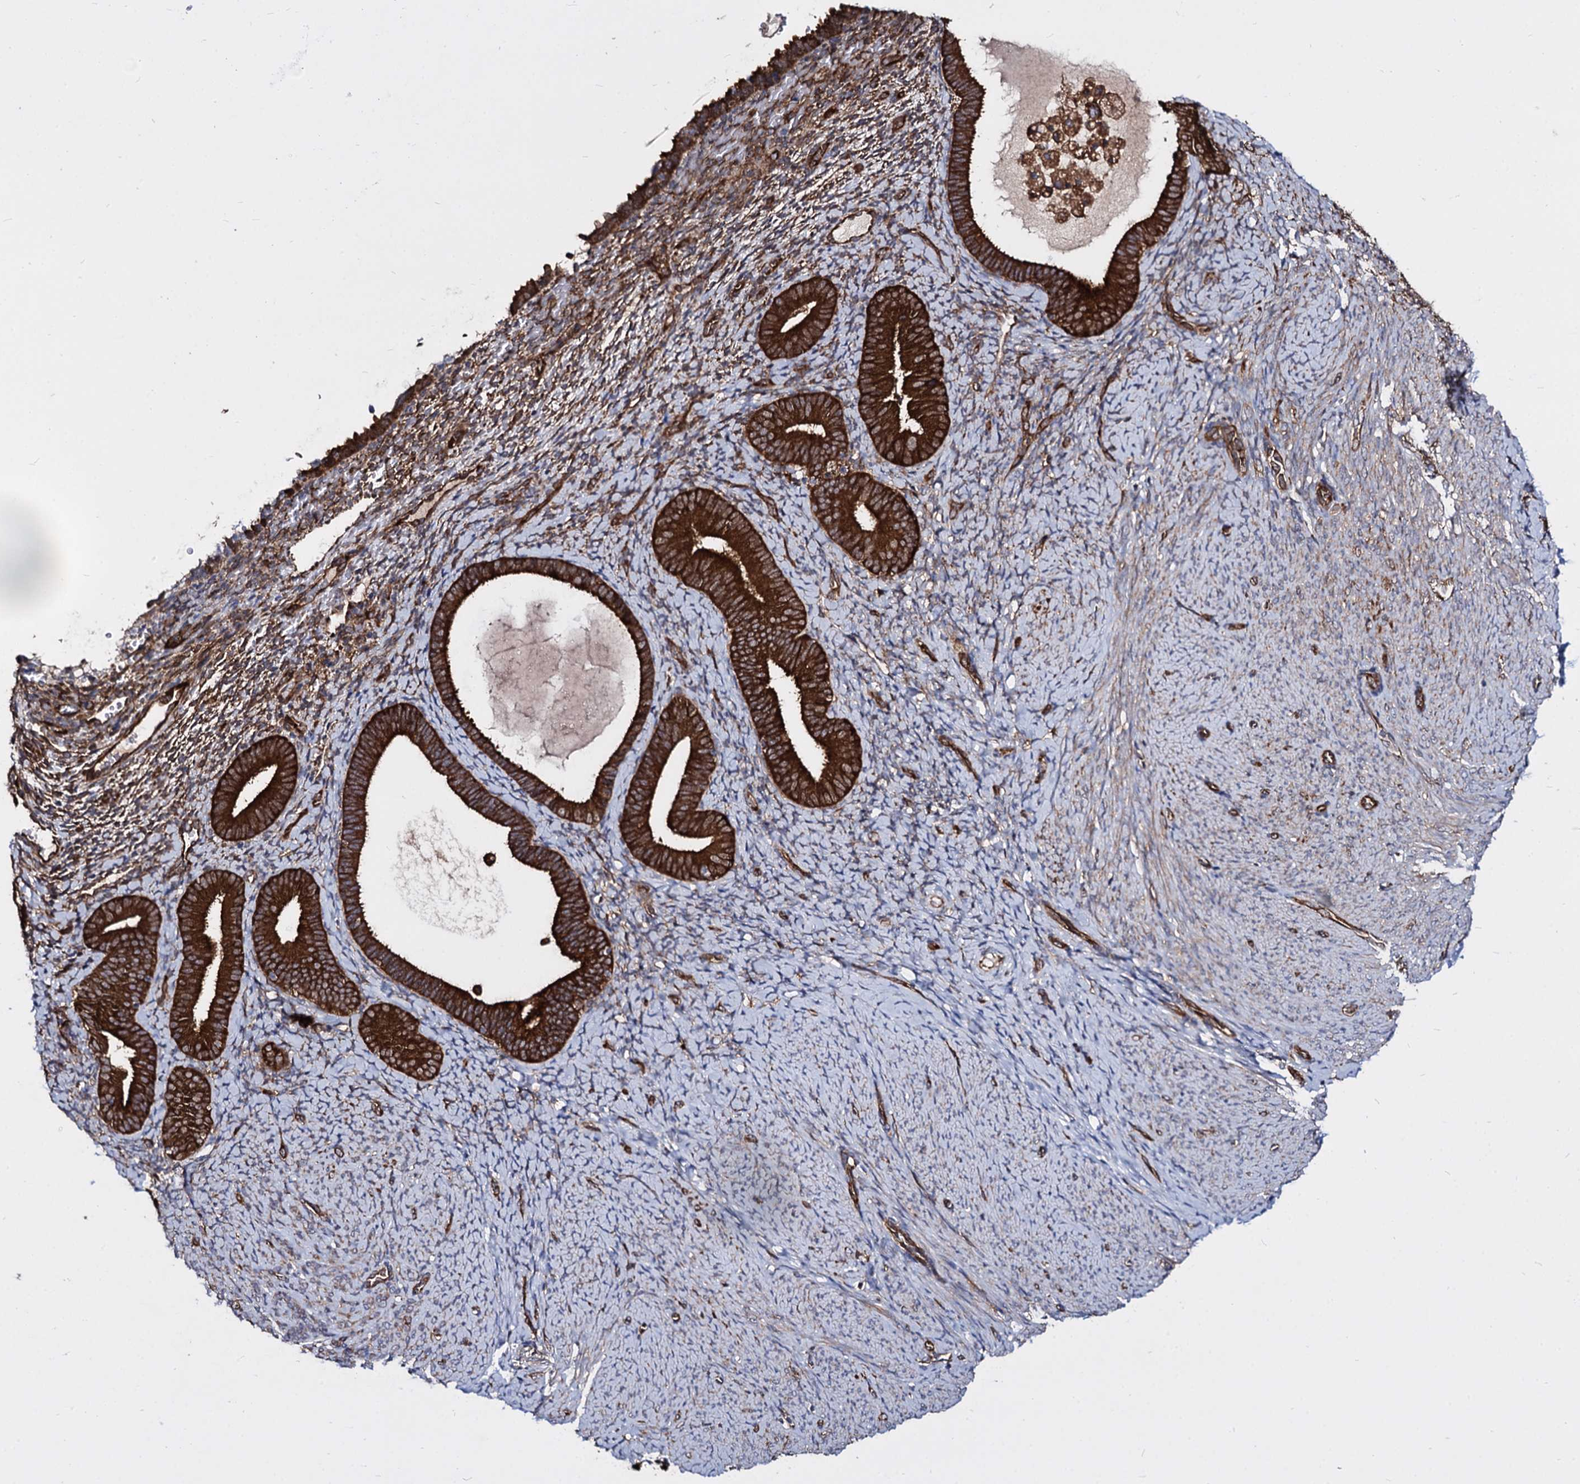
{"staining": {"intensity": "moderate", "quantity": "<25%", "location": "cytoplasmic/membranous"}, "tissue": "endometrium", "cell_type": "Cells in endometrial stroma", "image_type": "normal", "snomed": [{"axis": "morphology", "description": "Normal tissue, NOS"}, {"axis": "topography", "description": "Endometrium"}], "caption": "IHC micrograph of benign endometrium: endometrium stained using immunohistochemistry demonstrates low levels of moderate protein expression localized specifically in the cytoplasmic/membranous of cells in endometrial stroma, appearing as a cytoplasmic/membranous brown color.", "gene": "NME1", "patient": {"sex": "female", "age": 65}}